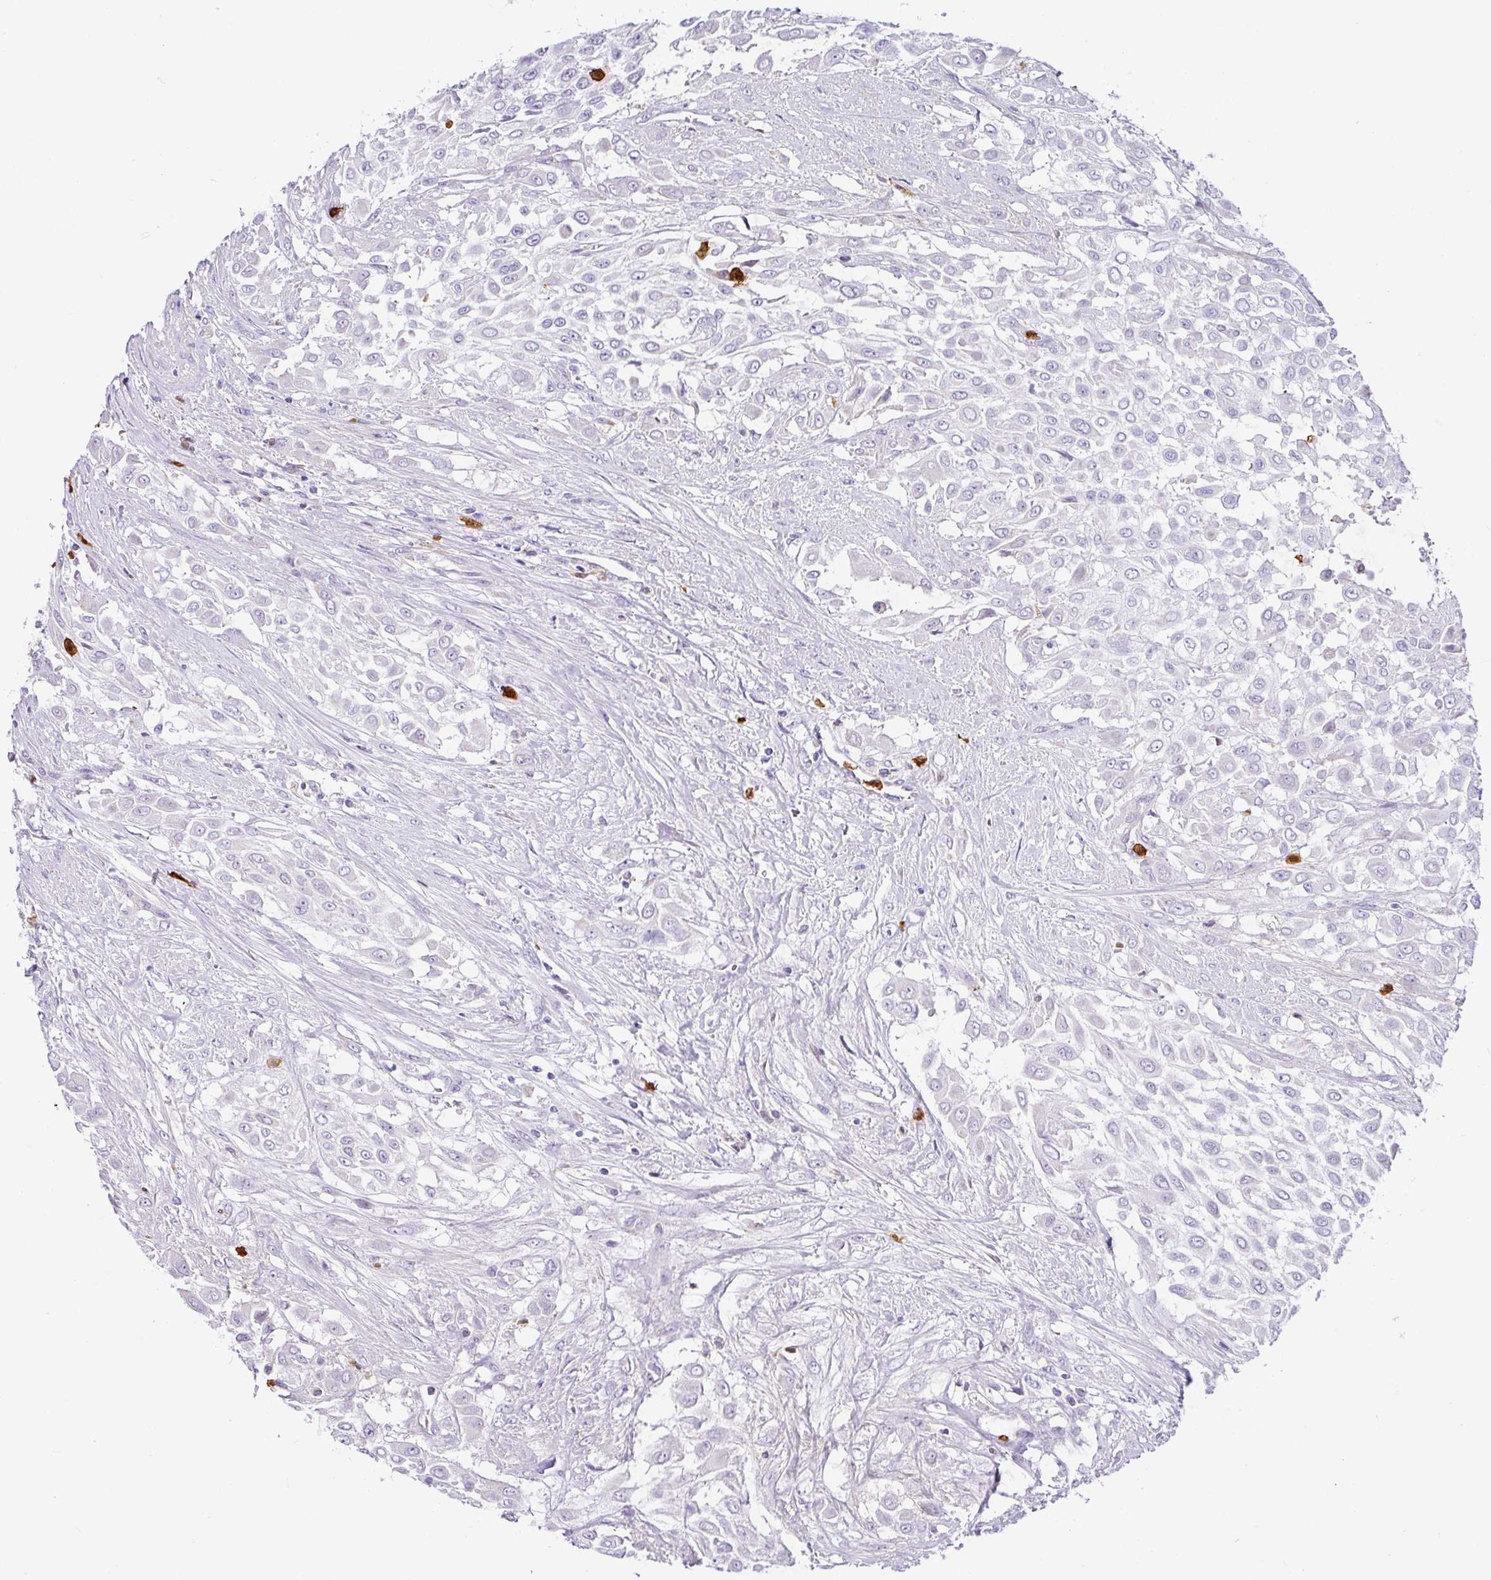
{"staining": {"intensity": "negative", "quantity": "none", "location": "none"}, "tissue": "urothelial cancer", "cell_type": "Tumor cells", "image_type": "cancer", "snomed": [{"axis": "morphology", "description": "Urothelial carcinoma, High grade"}, {"axis": "topography", "description": "Urinary bladder"}], "caption": "This is an immunohistochemistry (IHC) photomicrograph of high-grade urothelial carcinoma. There is no positivity in tumor cells.", "gene": "SH2D3C", "patient": {"sex": "male", "age": 57}}